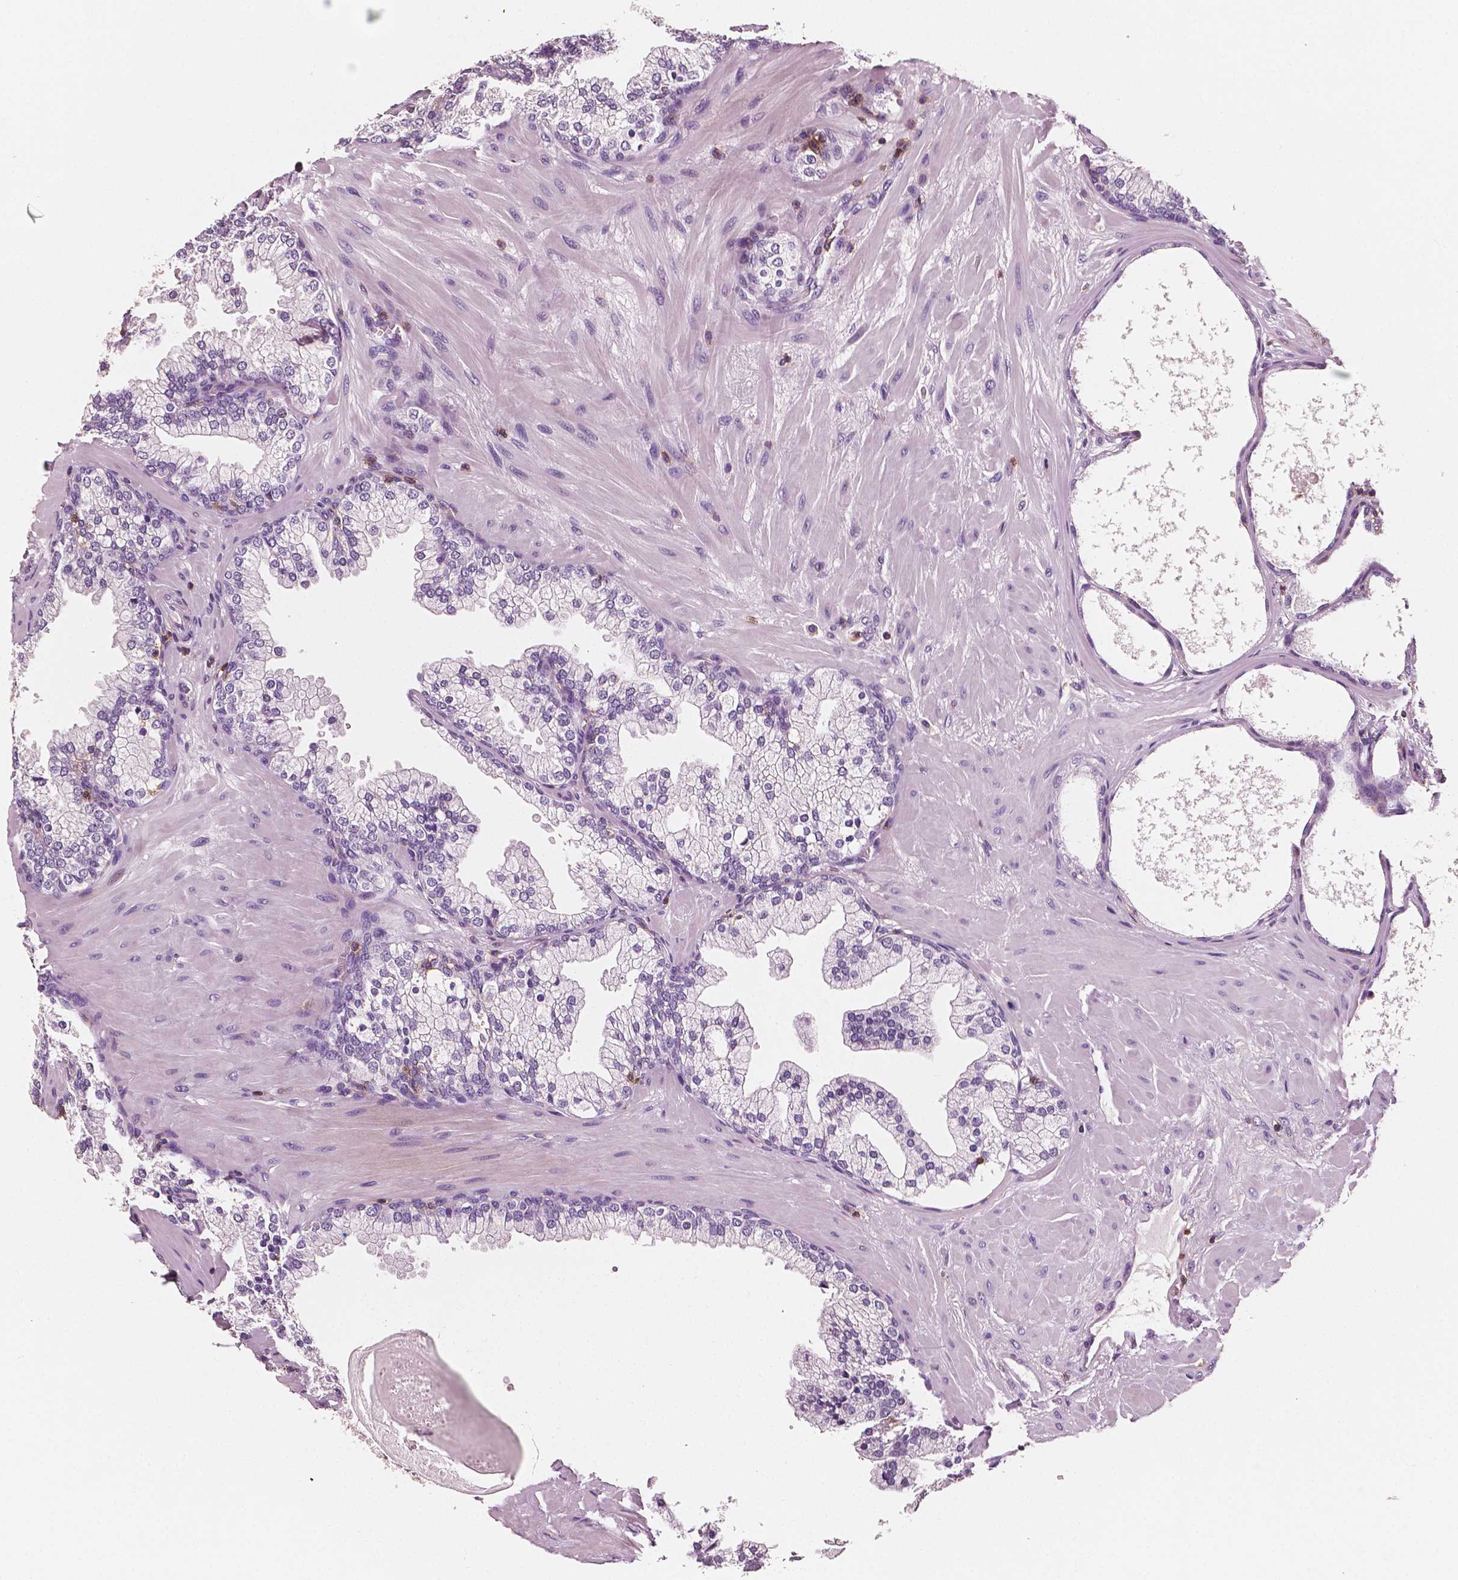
{"staining": {"intensity": "negative", "quantity": "none", "location": "none"}, "tissue": "prostate", "cell_type": "Glandular cells", "image_type": "normal", "snomed": [{"axis": "morphology", "description": "Normal tissue, NOS"}, {"axis": "topography", "description": "Prostate"}, {"axis": "topography", "description": "Peripheral nerve tissue"}], "caption": "The photomicrograph demonstrates no staining of glandular cells in benign prostate.", "gene": "PTPRC", "patient": {"sex": "male", "age": 61}}